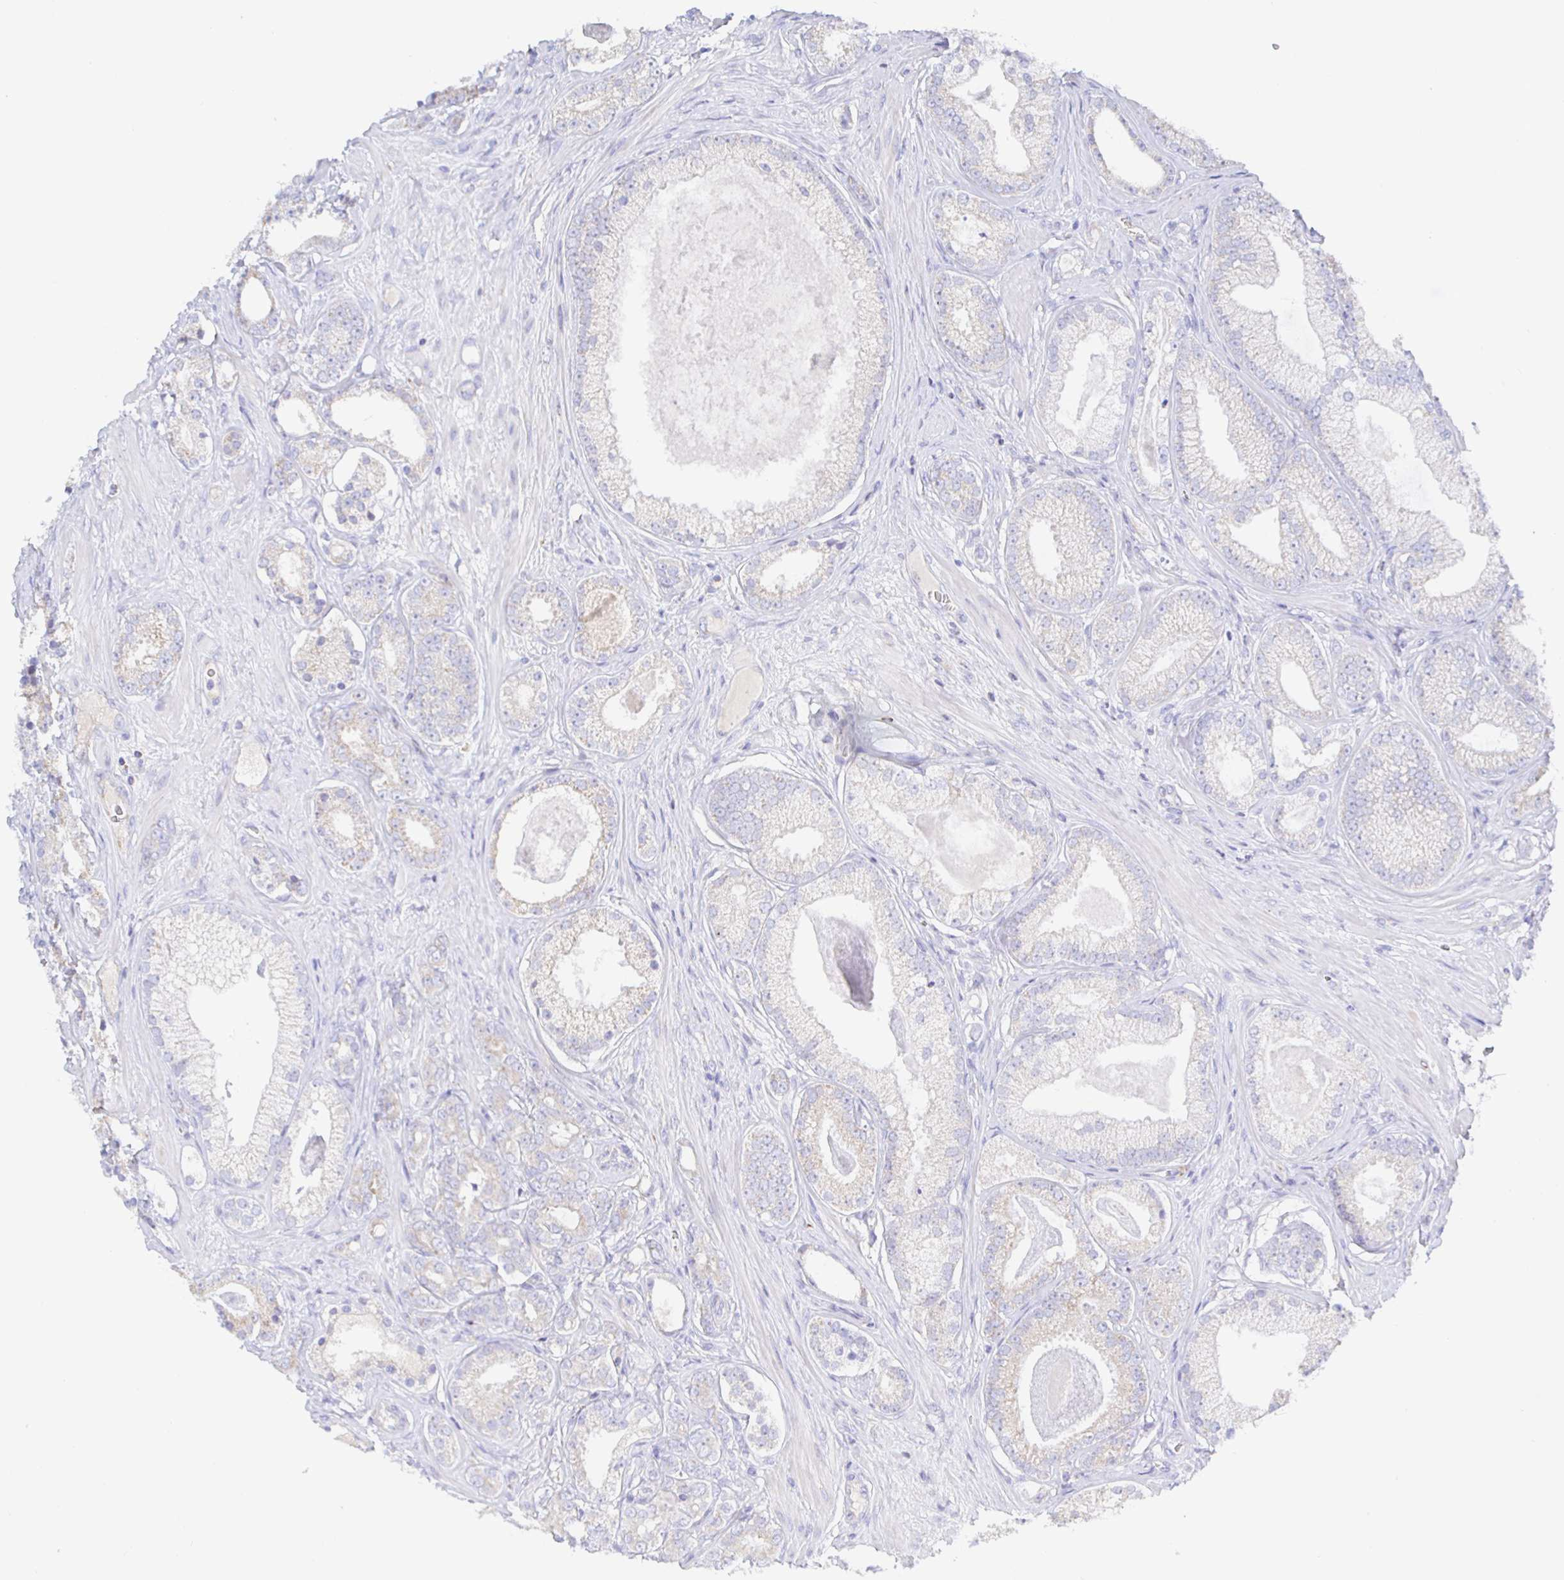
{"staining": {"intensity": "weak", "quantity": "<25%", "location": "cytoplasmic/membranous"}, "tissue": "prostate cancer", "cell_type": "Tumor cells", "image_type": "cancer", "snomed": [{"axis": "morphology", "description": "Adenocarcinoma, High grade"}, {"axis": "topography", "description": "Prostate"}], "caption": "Histopathology image shows no protein positivity in tumor cells of prostate high-grade adenocarcinoma tissue. (DAB (3,3'-diaminobenzidine) immunohistochemistry (IHC) with hematoxylin counter stain).", "gene": "SYNGR4", "patient": {"sex": "male", "age": 66}}